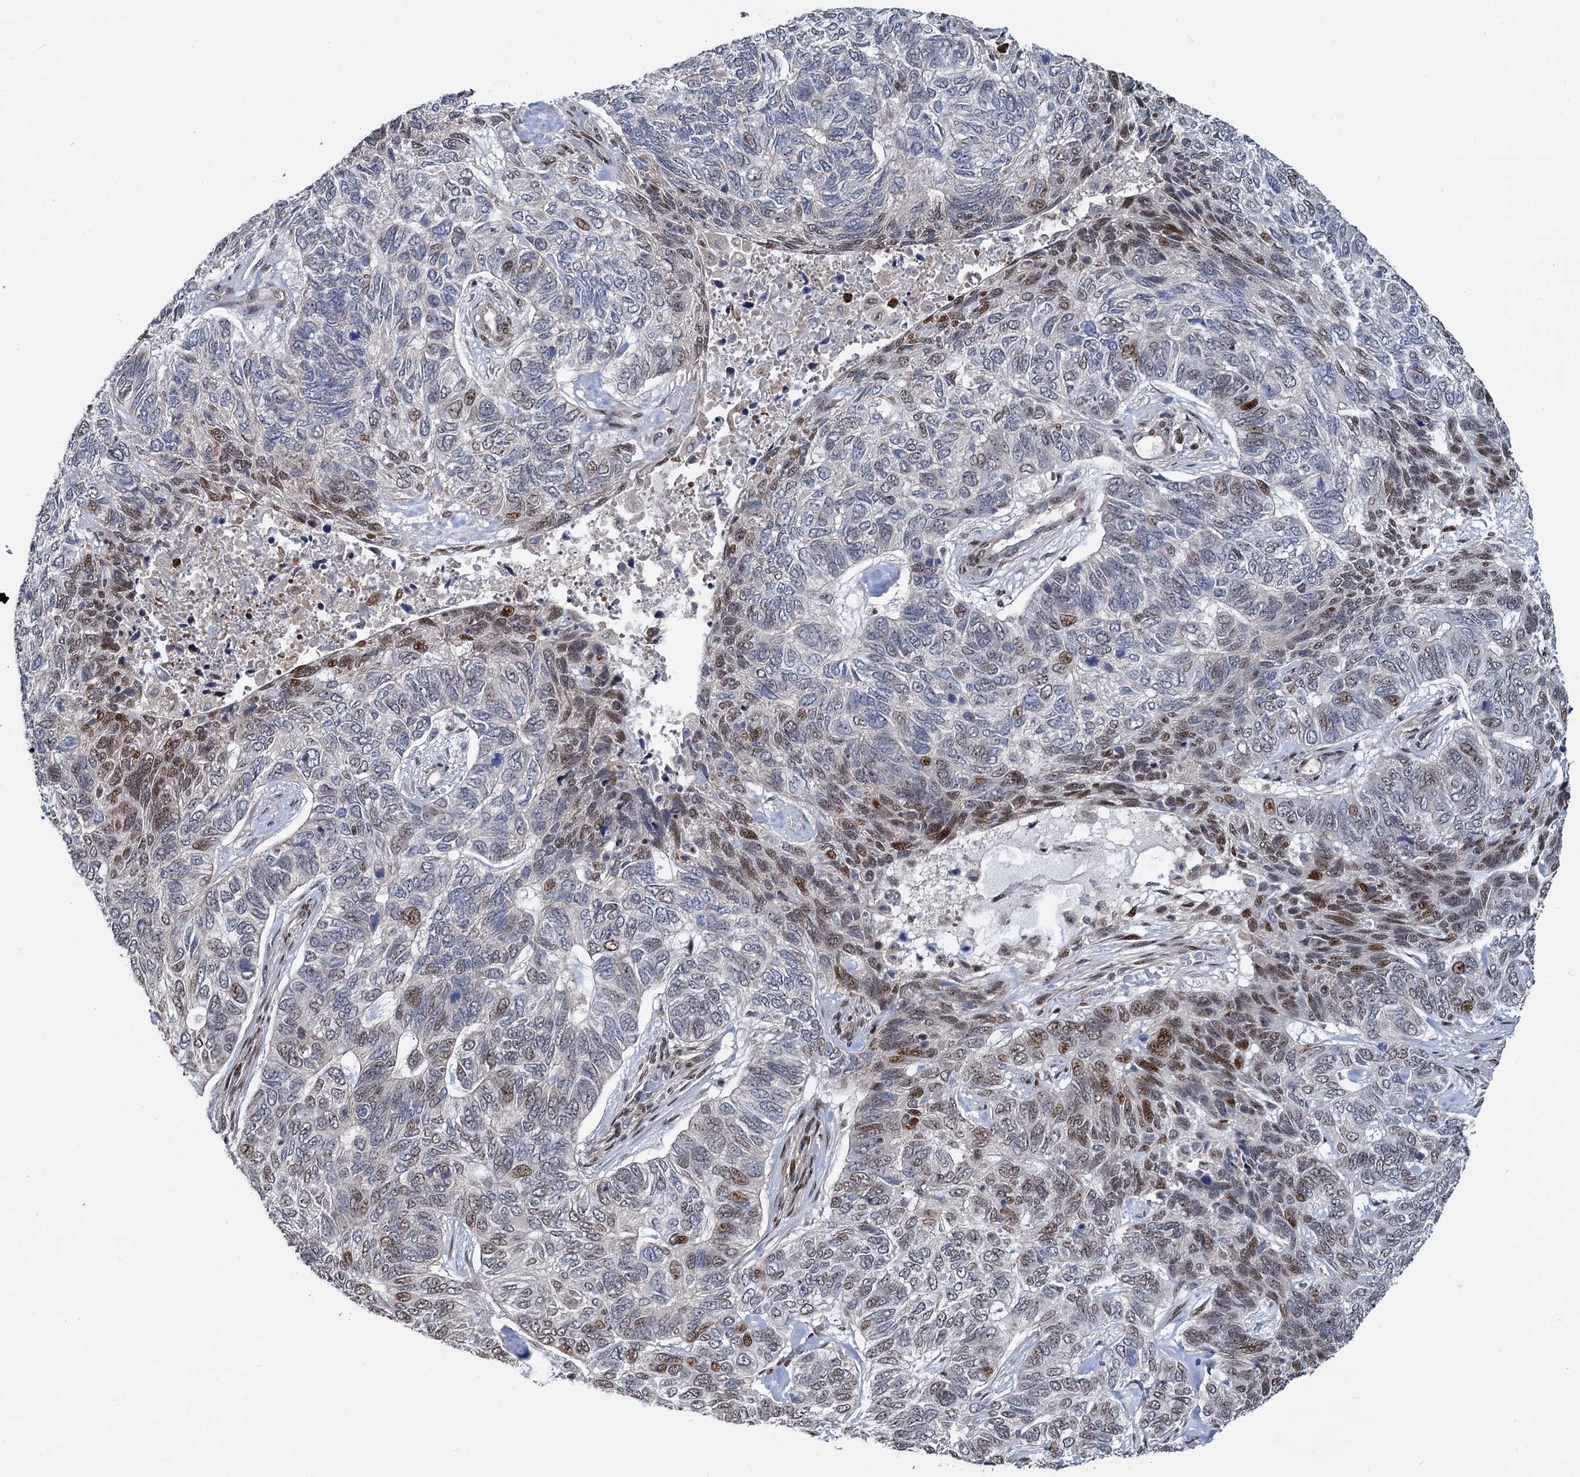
{"staining": {"intensity": "moderate", "quantity": "<25%", "location": "nuclear"}, "tissue": "skin cancer", "cell_type": "Tumor cells", "image_type": "cancer", "snomed": [{"axis": "morphology", "description": "Basal cell carcinoma"}, {"axis": "topography", "description": "Skin"}], "caption": "A high-resolution image shows immunohistochemistry staining of skin basal cell carcinoma, which shows moderate nuclear positivity in approximately <25% of tumor cells. The staining was performed using DAB, with brown indicating positive protein expression. Nuclei are stained blue with hematoxylin.", "gene": "ANKRD49", "patient": {"sex": "female", "age": 65}}